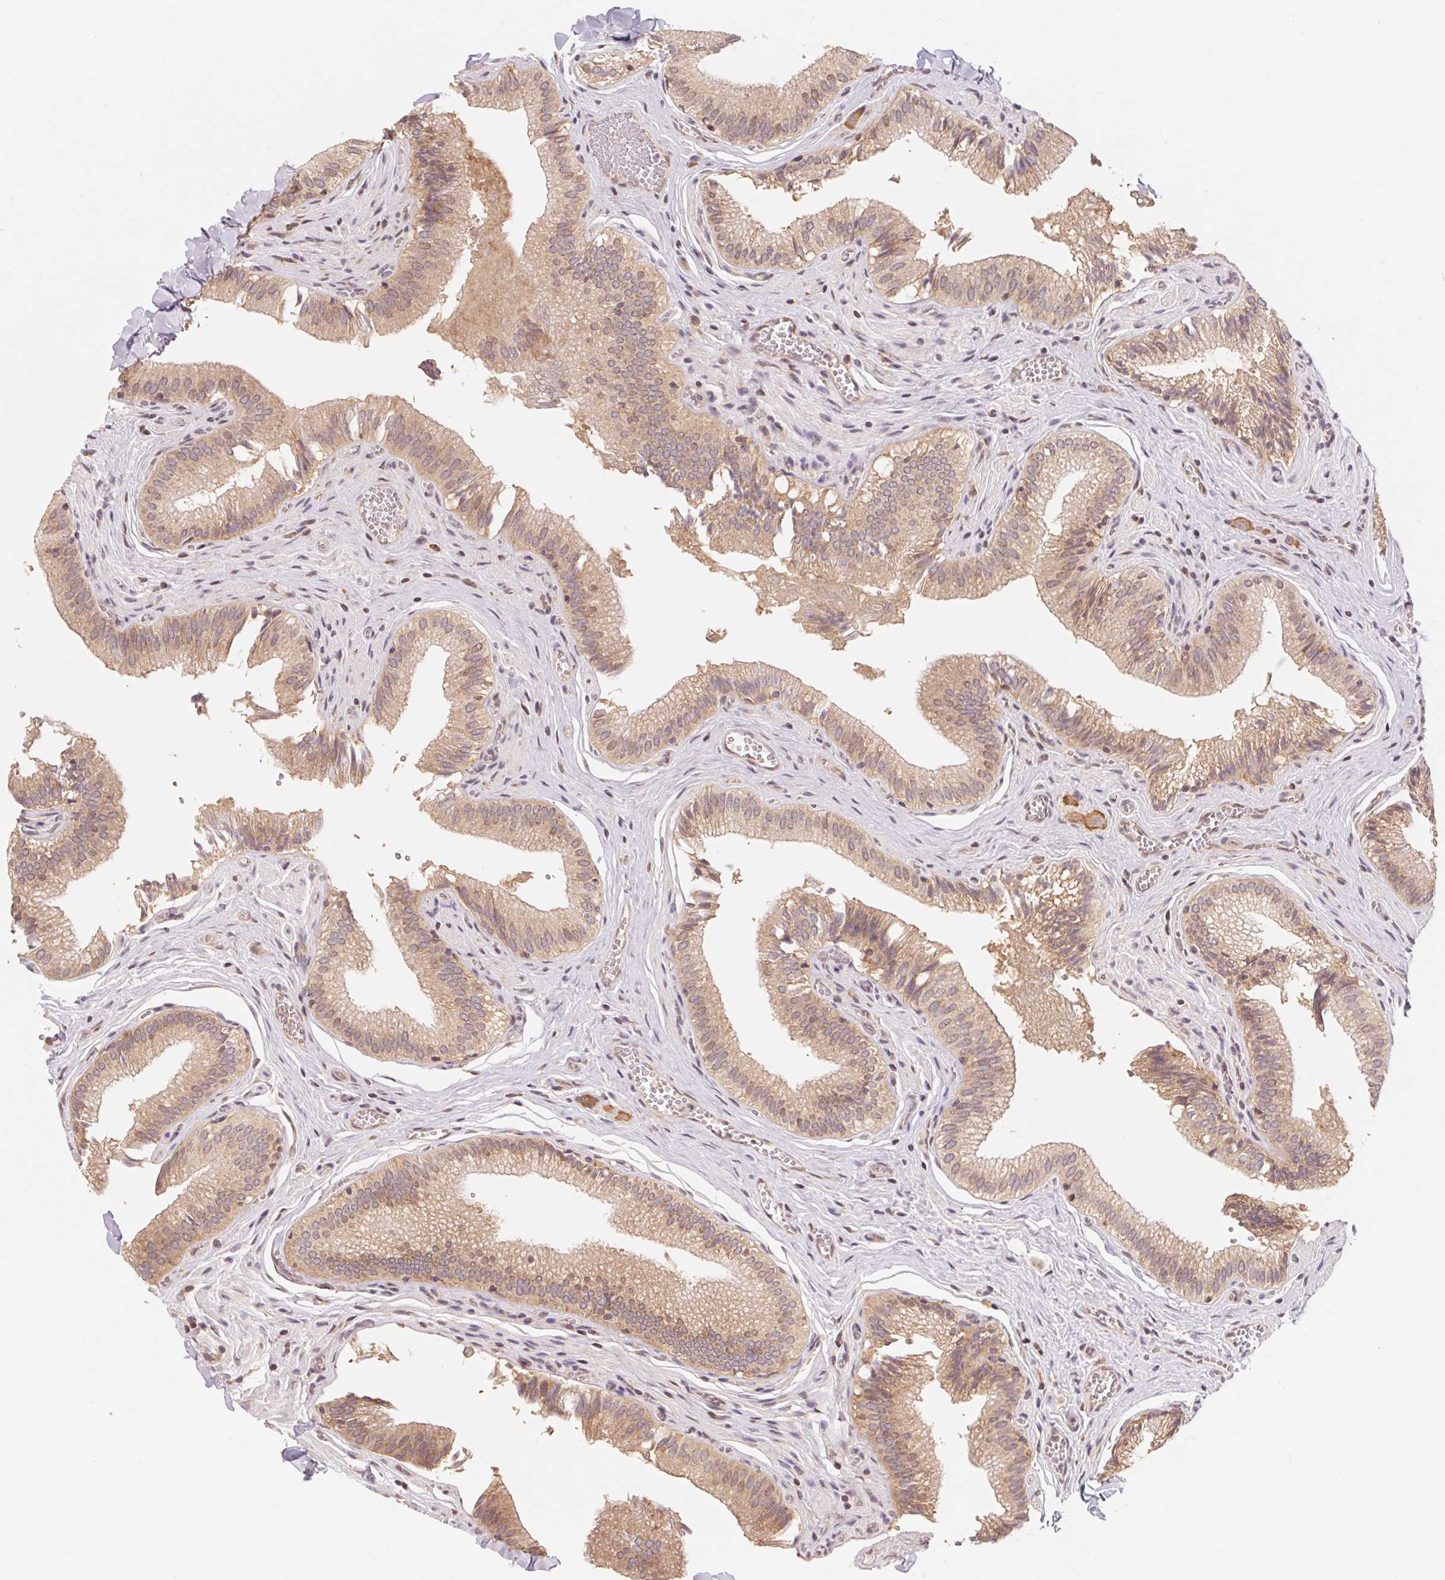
{"staining": {"intensity": "weak", "quantity": ">75%", "location": "cytoplasmic/membranous"}, "tissue": "gallbladder", "cell_type": "Glandular cells", "image_type": "normal", "snomed": [{"axis": "morphology", "description": "Normal tissue, NOS"}, {"axis": "topography", "description": "Gallbladder"}, {"axis": "topography", "description": "Peripheral nerve tissue"}], "caption": "Immunohistochemistry (DAB) staining of benign gallbladder demonstrates weak cytoplasmic/membranous protein staining in about >75% of glandular cells. Immunohistochemistry stains the protein in brown and the nuclei are stained blue.", "gene": "RPL27A", "patient": {"sex": "male", "age": 17}}